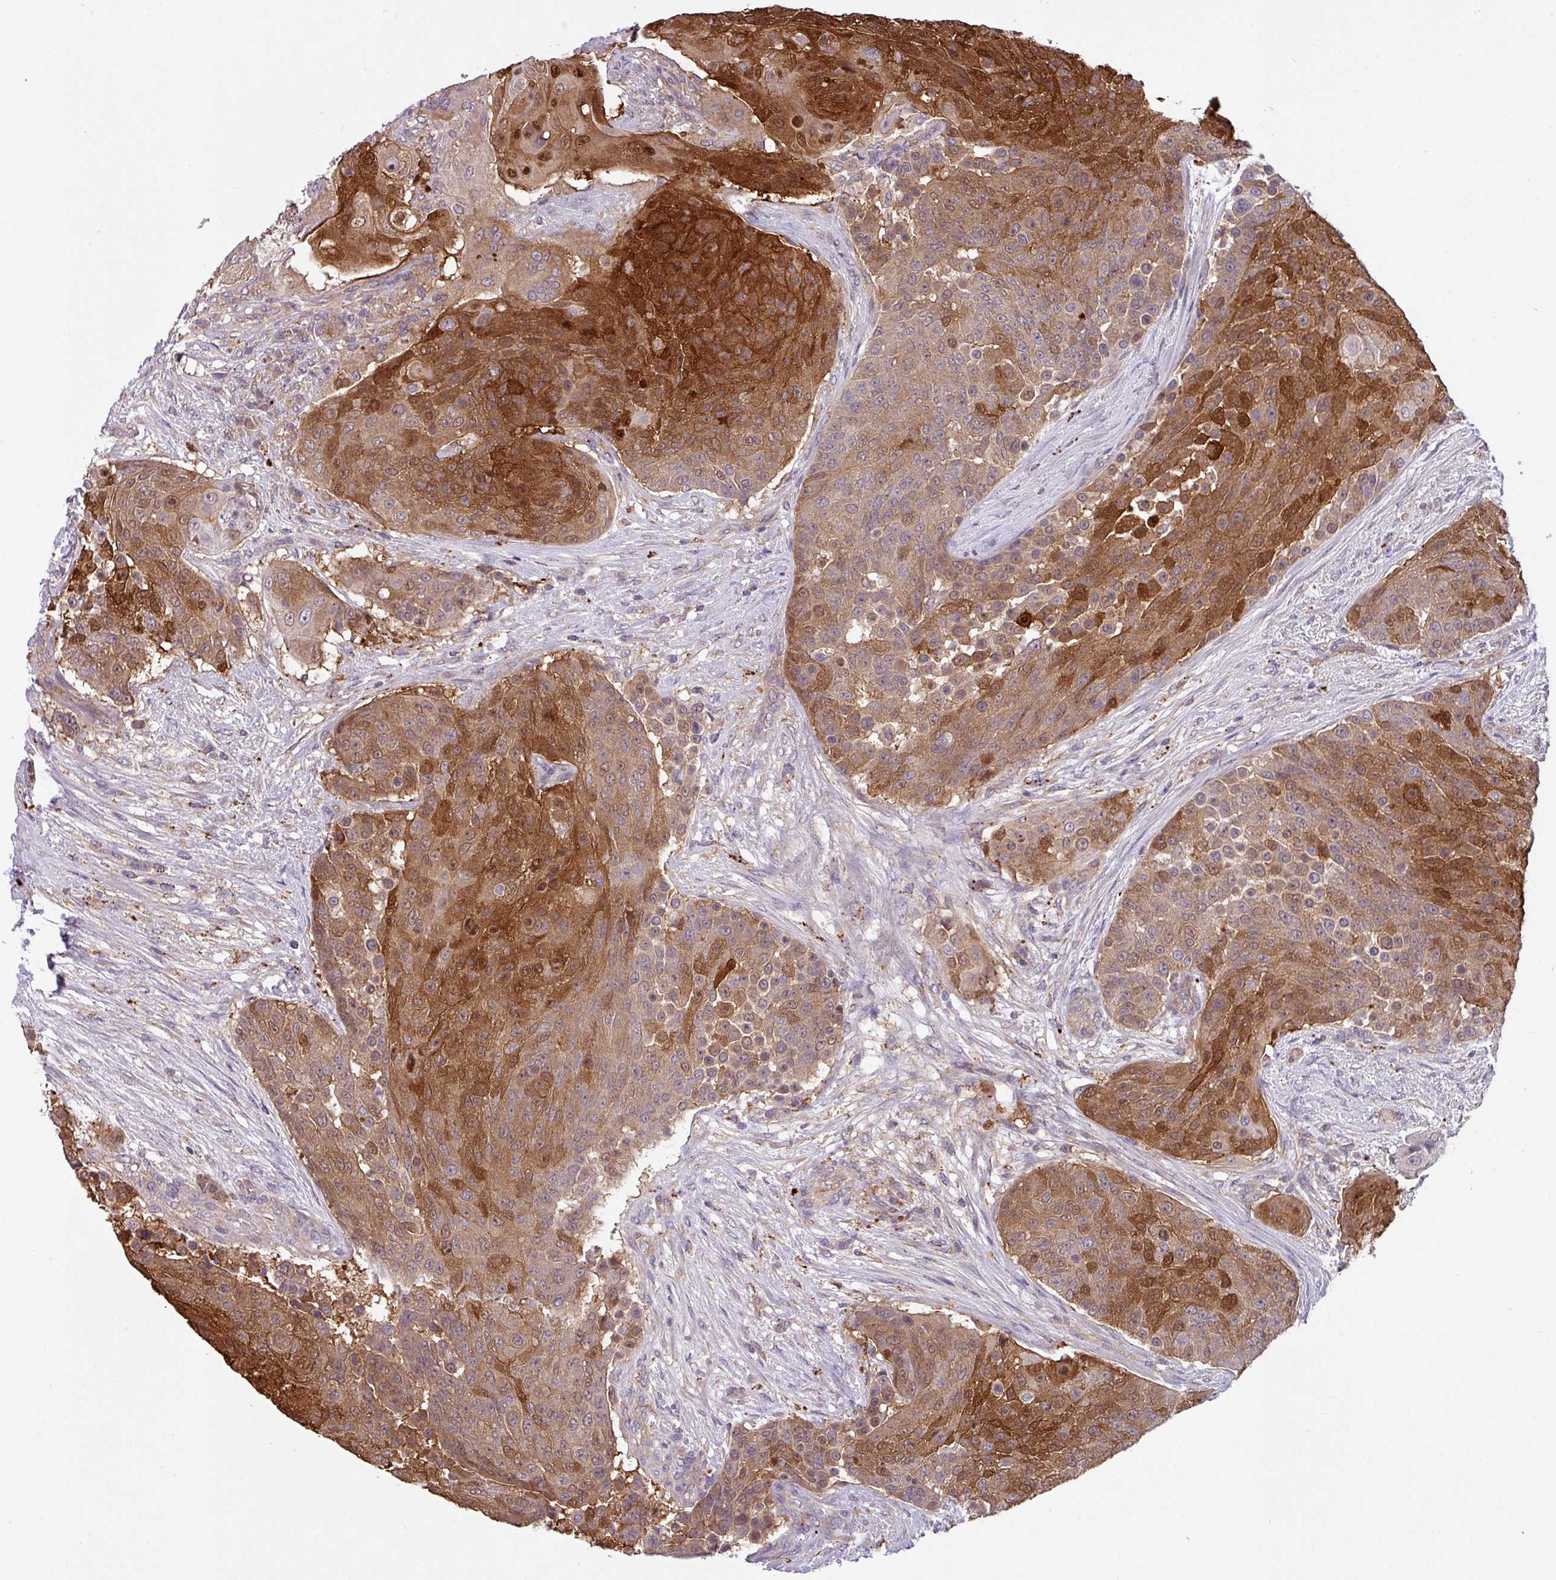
{"staining": {"intensity": "strong", "quantity": "25%-75%", "location": "cytoplasmic/membranous"}, "tissue": "urothelial cancer", "cell_type": "Tumor cells", "image_type": "cancer", "snomed": [{"axis": "morphology", "description": "Urothelial carcinoma, High grade"}, {"axis": "topography", "description": "Urinary bladder"}], "caption": "Immunohistochemical staining of human urothelial cancer shows strong cytoplasmic/membranous protein expression in approximately 25%-75% of tumor cells. (DAB IHC, brown staining for protein, blue staining for nuclei).", "gene": "SLC23A2", "patient": {"sex": "female", "age": 63}}